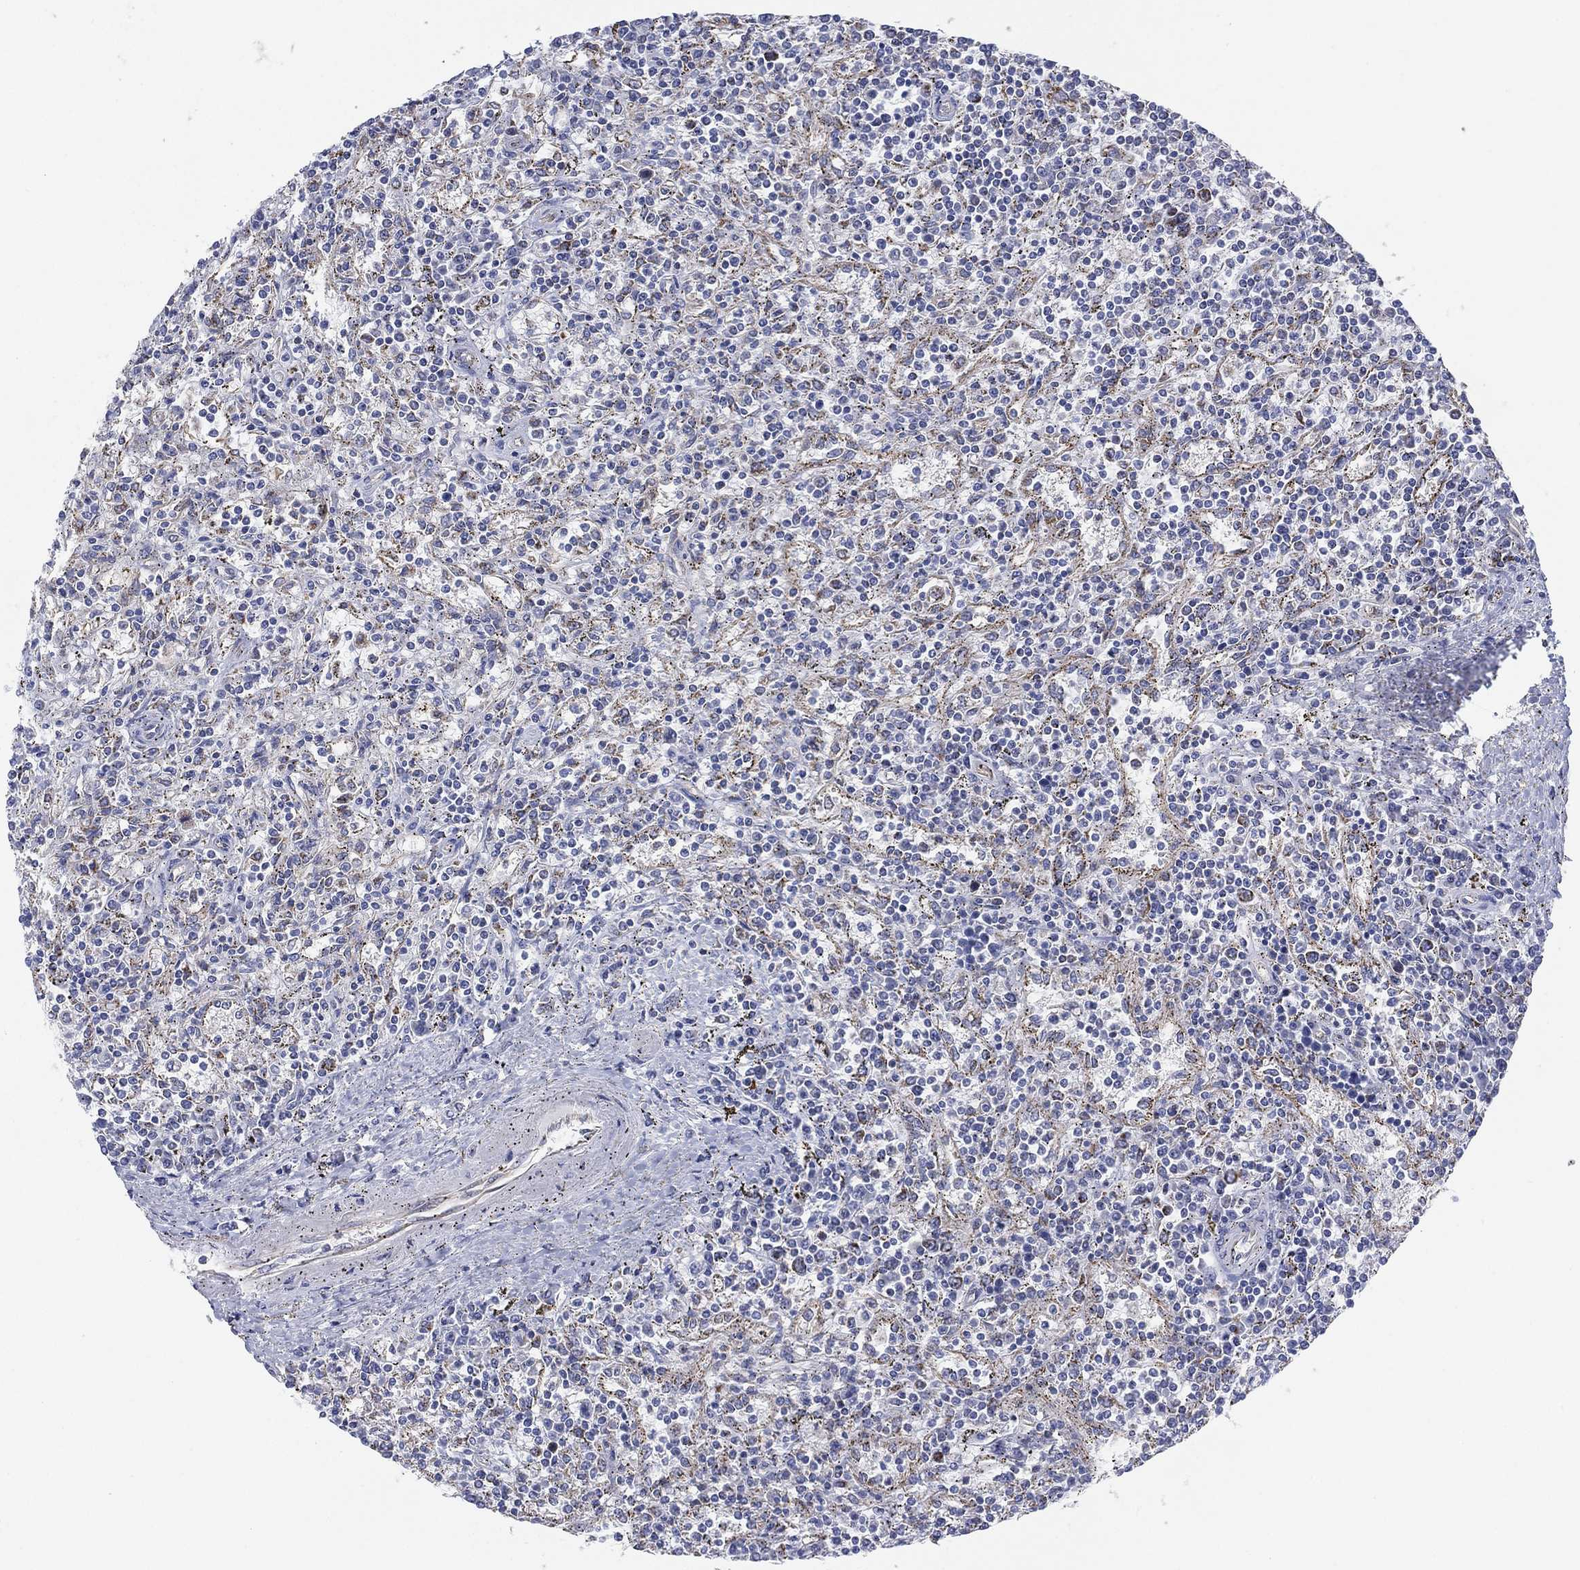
{"staining": {"intensity": "negative", "quantity": "none", "location": "none"}, "tissue": "lymphoma", "cell_type": "Tumor cells", "image_type": "cancer", "snomed": [{"axis": "morphology", "description": "Malignant lymphoma, non-Hodgkin's type, Low grade"}, {"axis": "topography", "description": "Spleen"}], "caption": "Immunohistochemical staining of low-grade malignant lymphoma, non-Hodgkin's type reveals no significant staining in tumor cells. Nuclei are stained in blue.", "gene": "INA", "patient": {"sex": "male", "age": 62}}